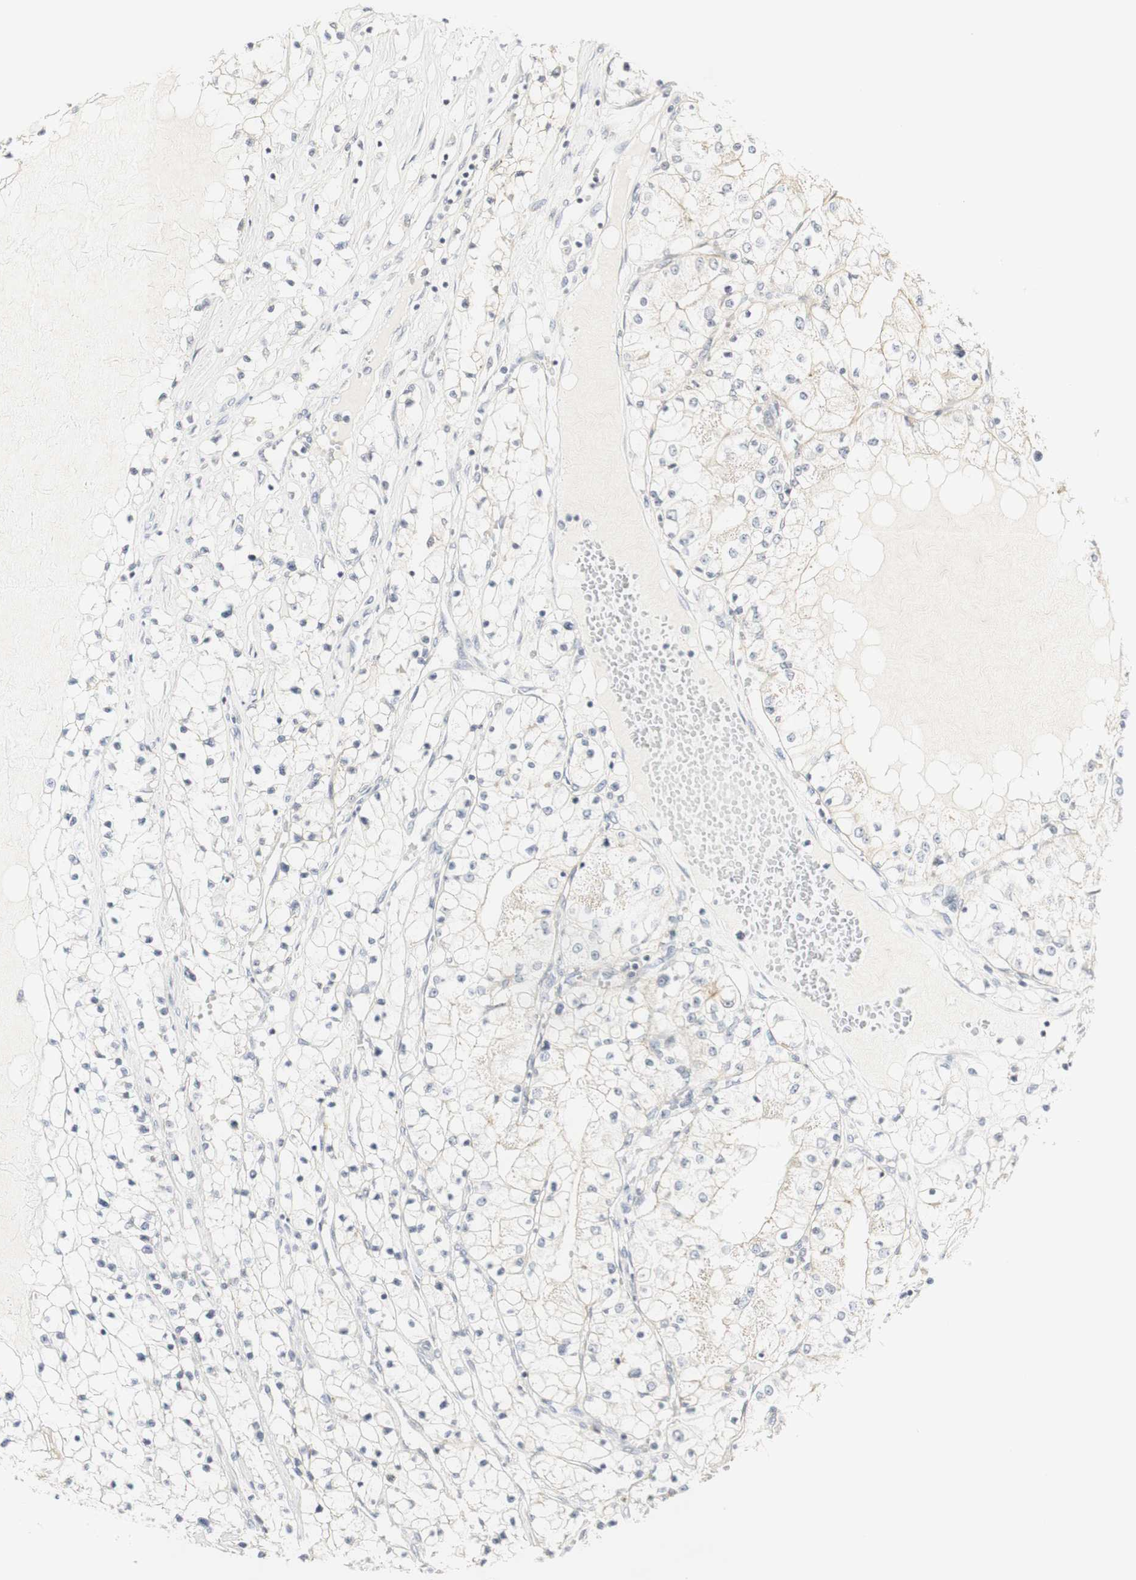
{"staining": {"intensity": "negative", "quantity": "none", "location": "none"}, "tissue": "renal cancer", "cell_type": "Tumor cells", "image_type": "cancer", "snomed": [{"axis": "morphology", "description": "Adenocarcinoma, NOS"}, {"axis": "topography", "description": "Kidney"}], "caption": "High power microscopy image of an IHC image of renal cancer (adenocarcinoma), revealing no significant staining in tumor cells. (DAB (3,3'-diaminobenzidine) IHC, high magnification).", "gene": "DSC2", "patient": {"sex": "male", "age": 68}}